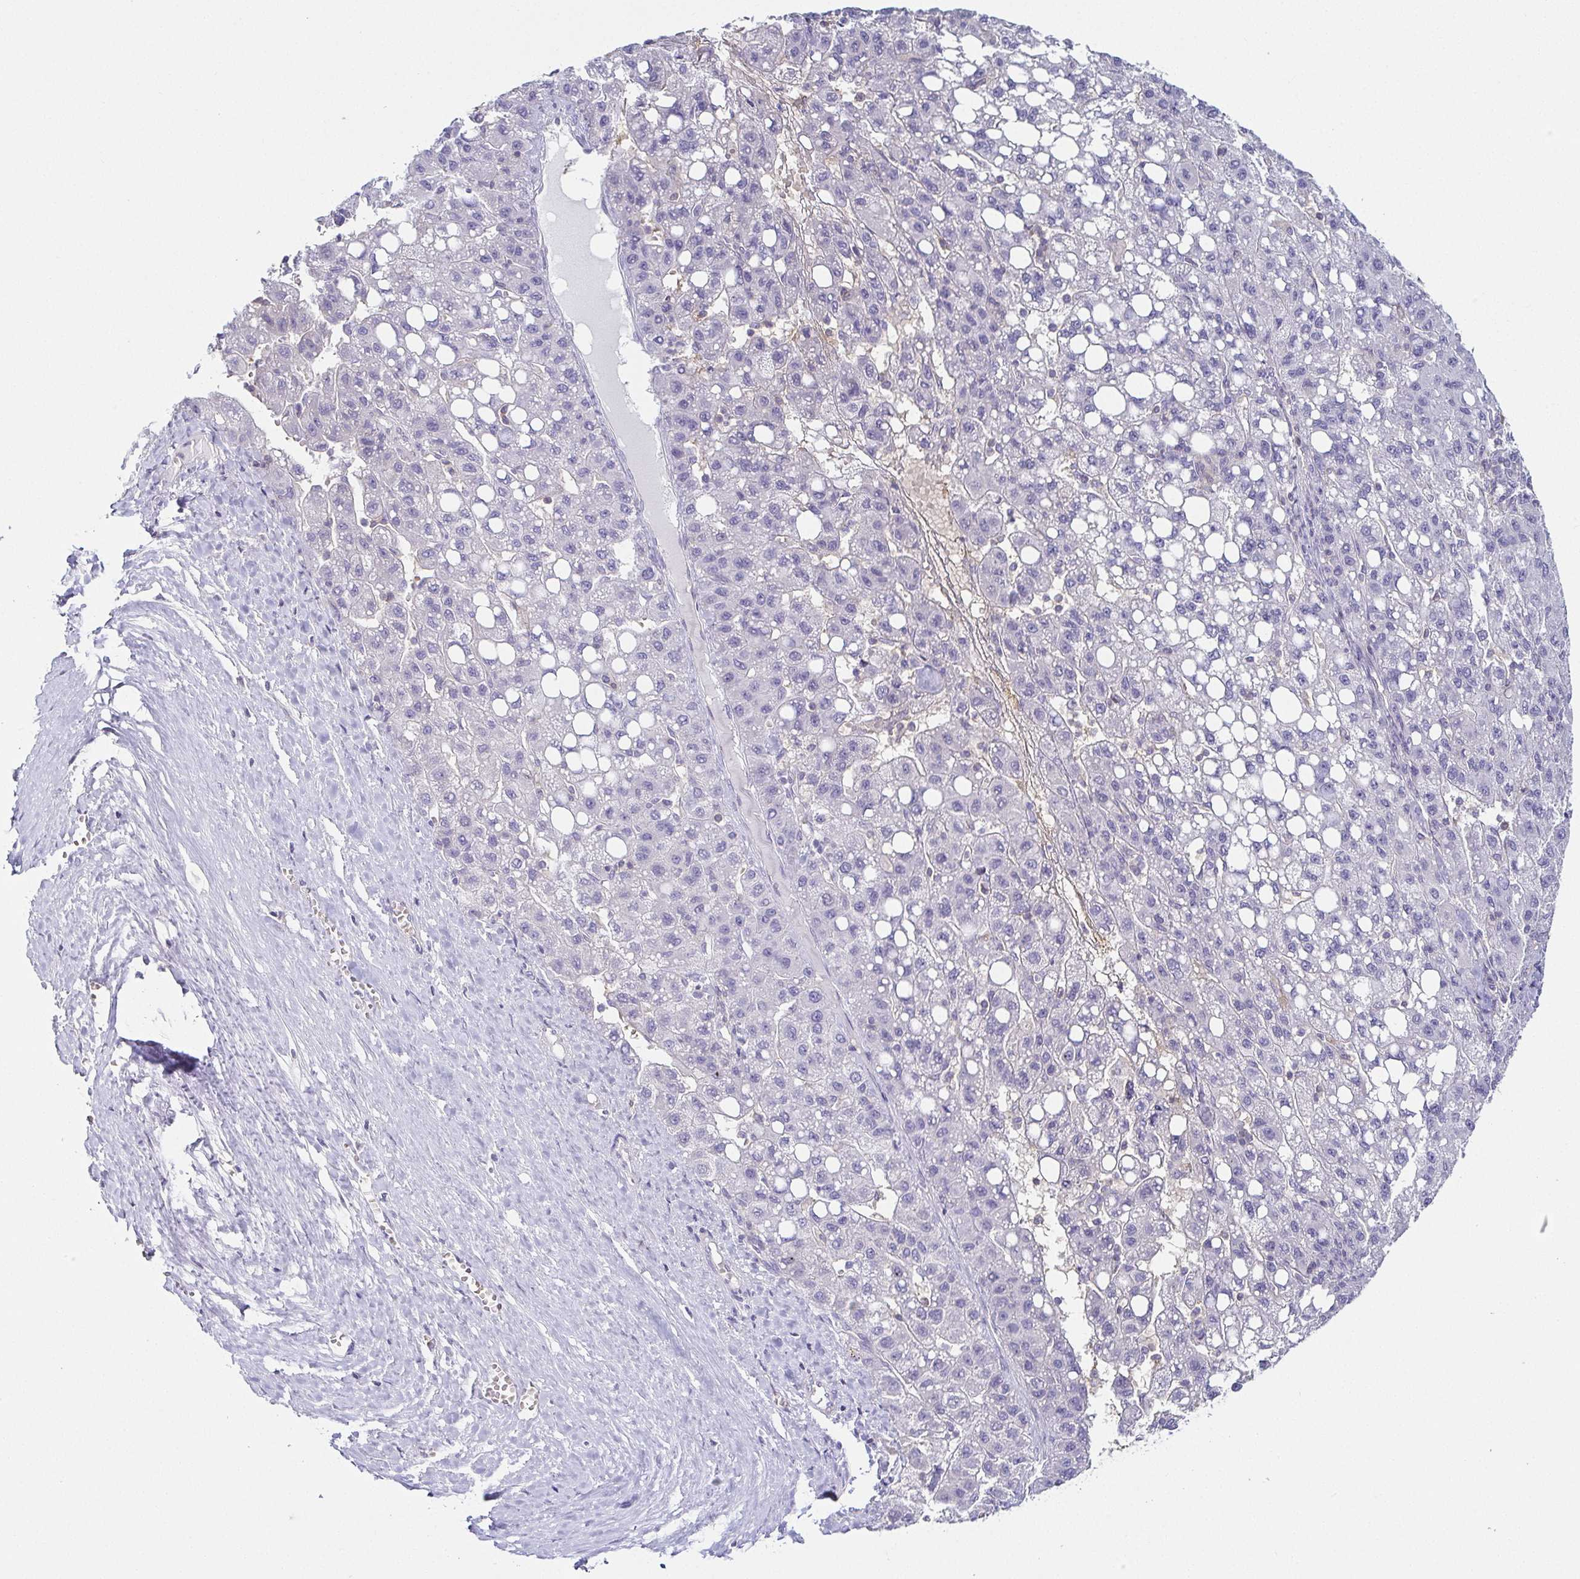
{"staining": {"intensity": "negative", "quantity": "none", "location": "none"}, "tissue": "liver cancer", "cell_type": "Tumor cells", "image_type": "cancer", "snomed": [{"axis": "morphology", "description": "Carcinoma, Hepatocellular, NOS"}, {"axis": "topography", "description": "Liver"}], "caption": "A histopathology image of human liver cancer (hepatocellular carcinoma) is negative for staining in tumor cells.", "gene": "FAM162B", "patient": {"sex": "female", "age": 82}}